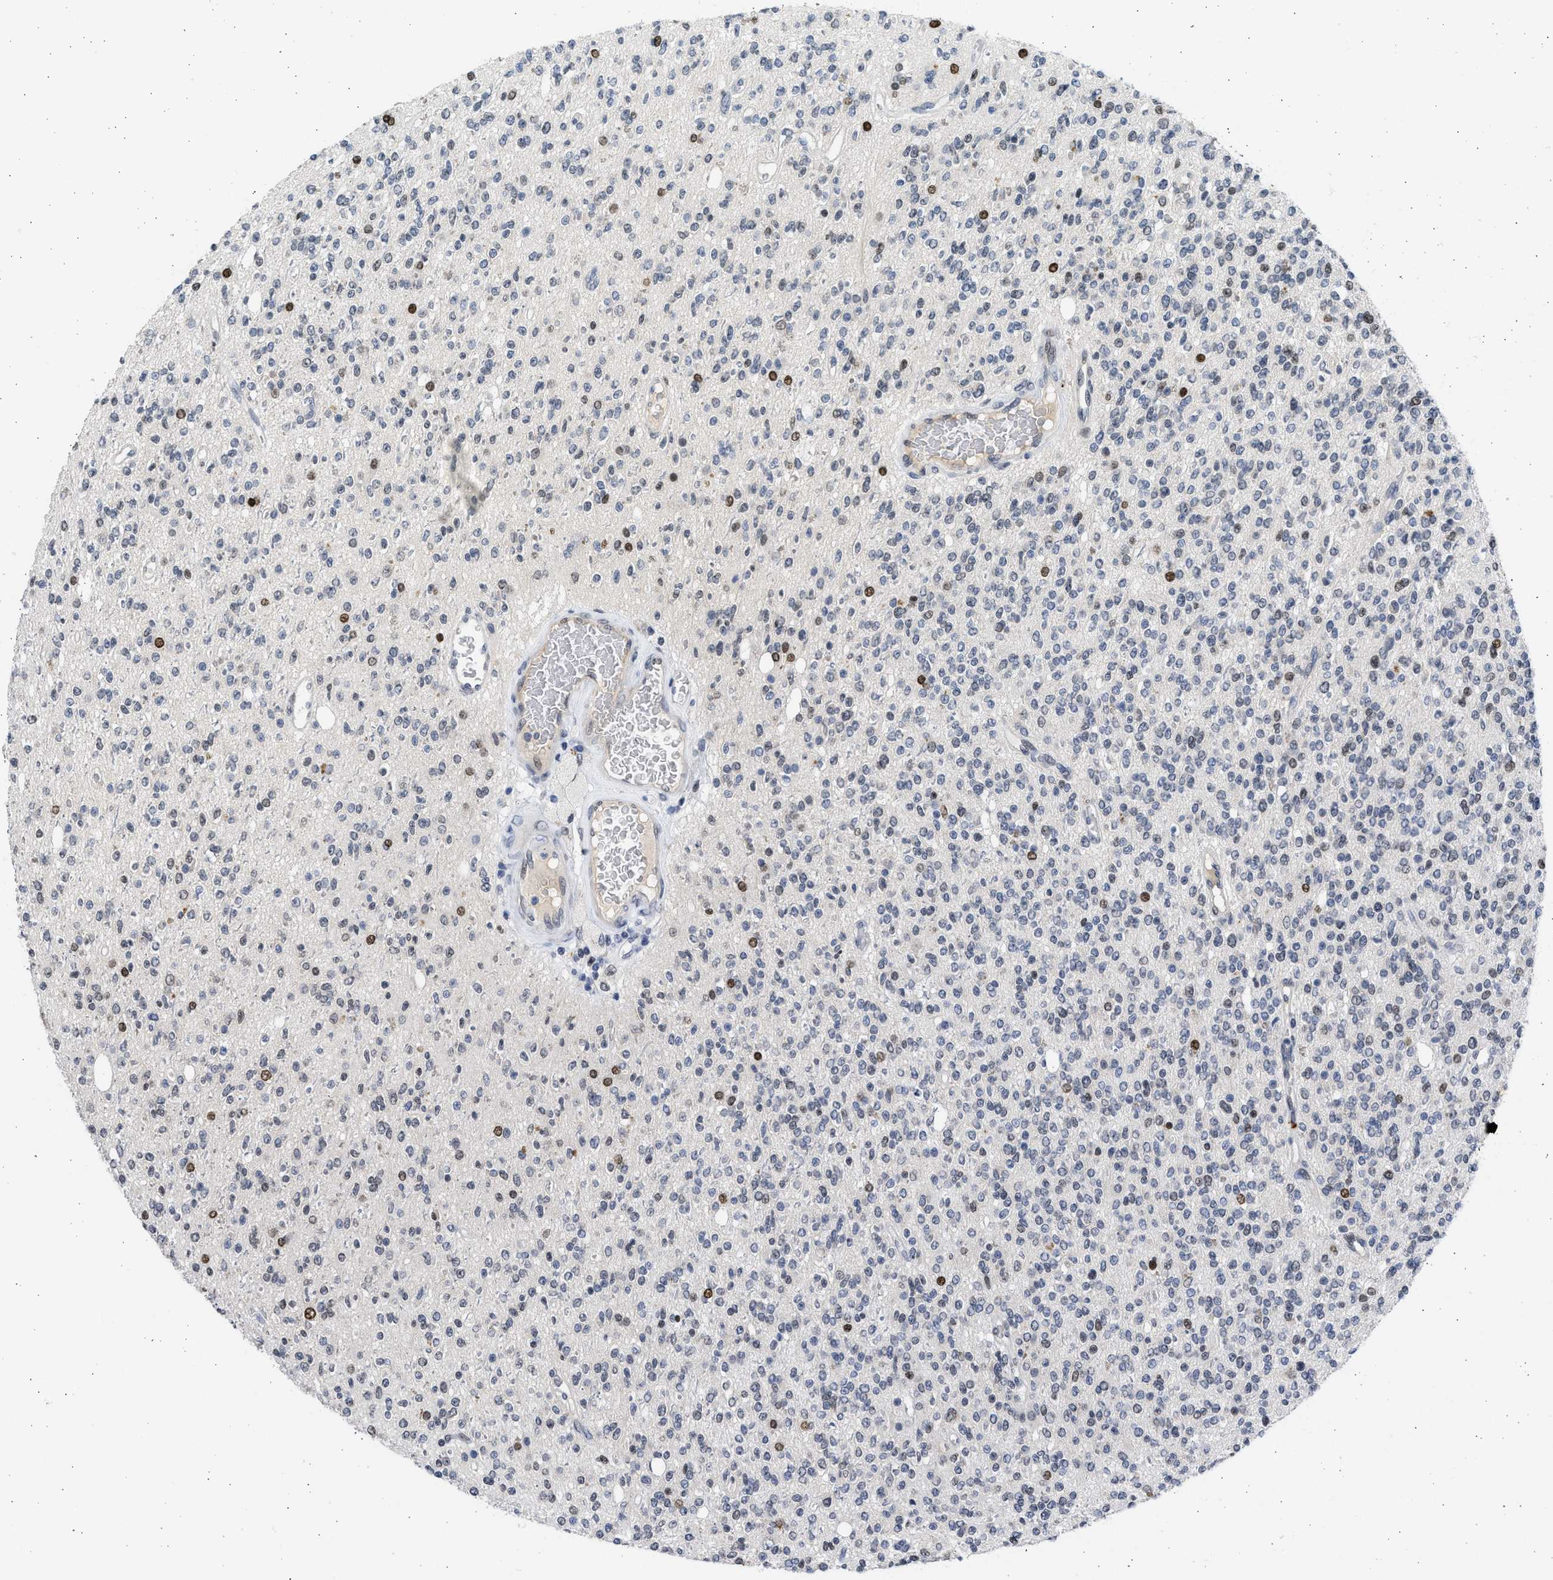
{"staining": {"intensity": "strong", "quantity": "<25%", "location": "nuclear"}, "tissue": "glioma", "cell_type": "Tumor cells", "image_type": "cancer", "snomed": [{"axis": "morphology", "description": "Glioma, malignant, High grade"}, {"axis": "topography", "description": "Brain"}], "caption": "Tumor cells demonstrate medium levels of strong nuclear expression in approximately <25% of cells in human glioma.", "gene": "HMGN3", "patient": {"sex": "male", "age": 34}}